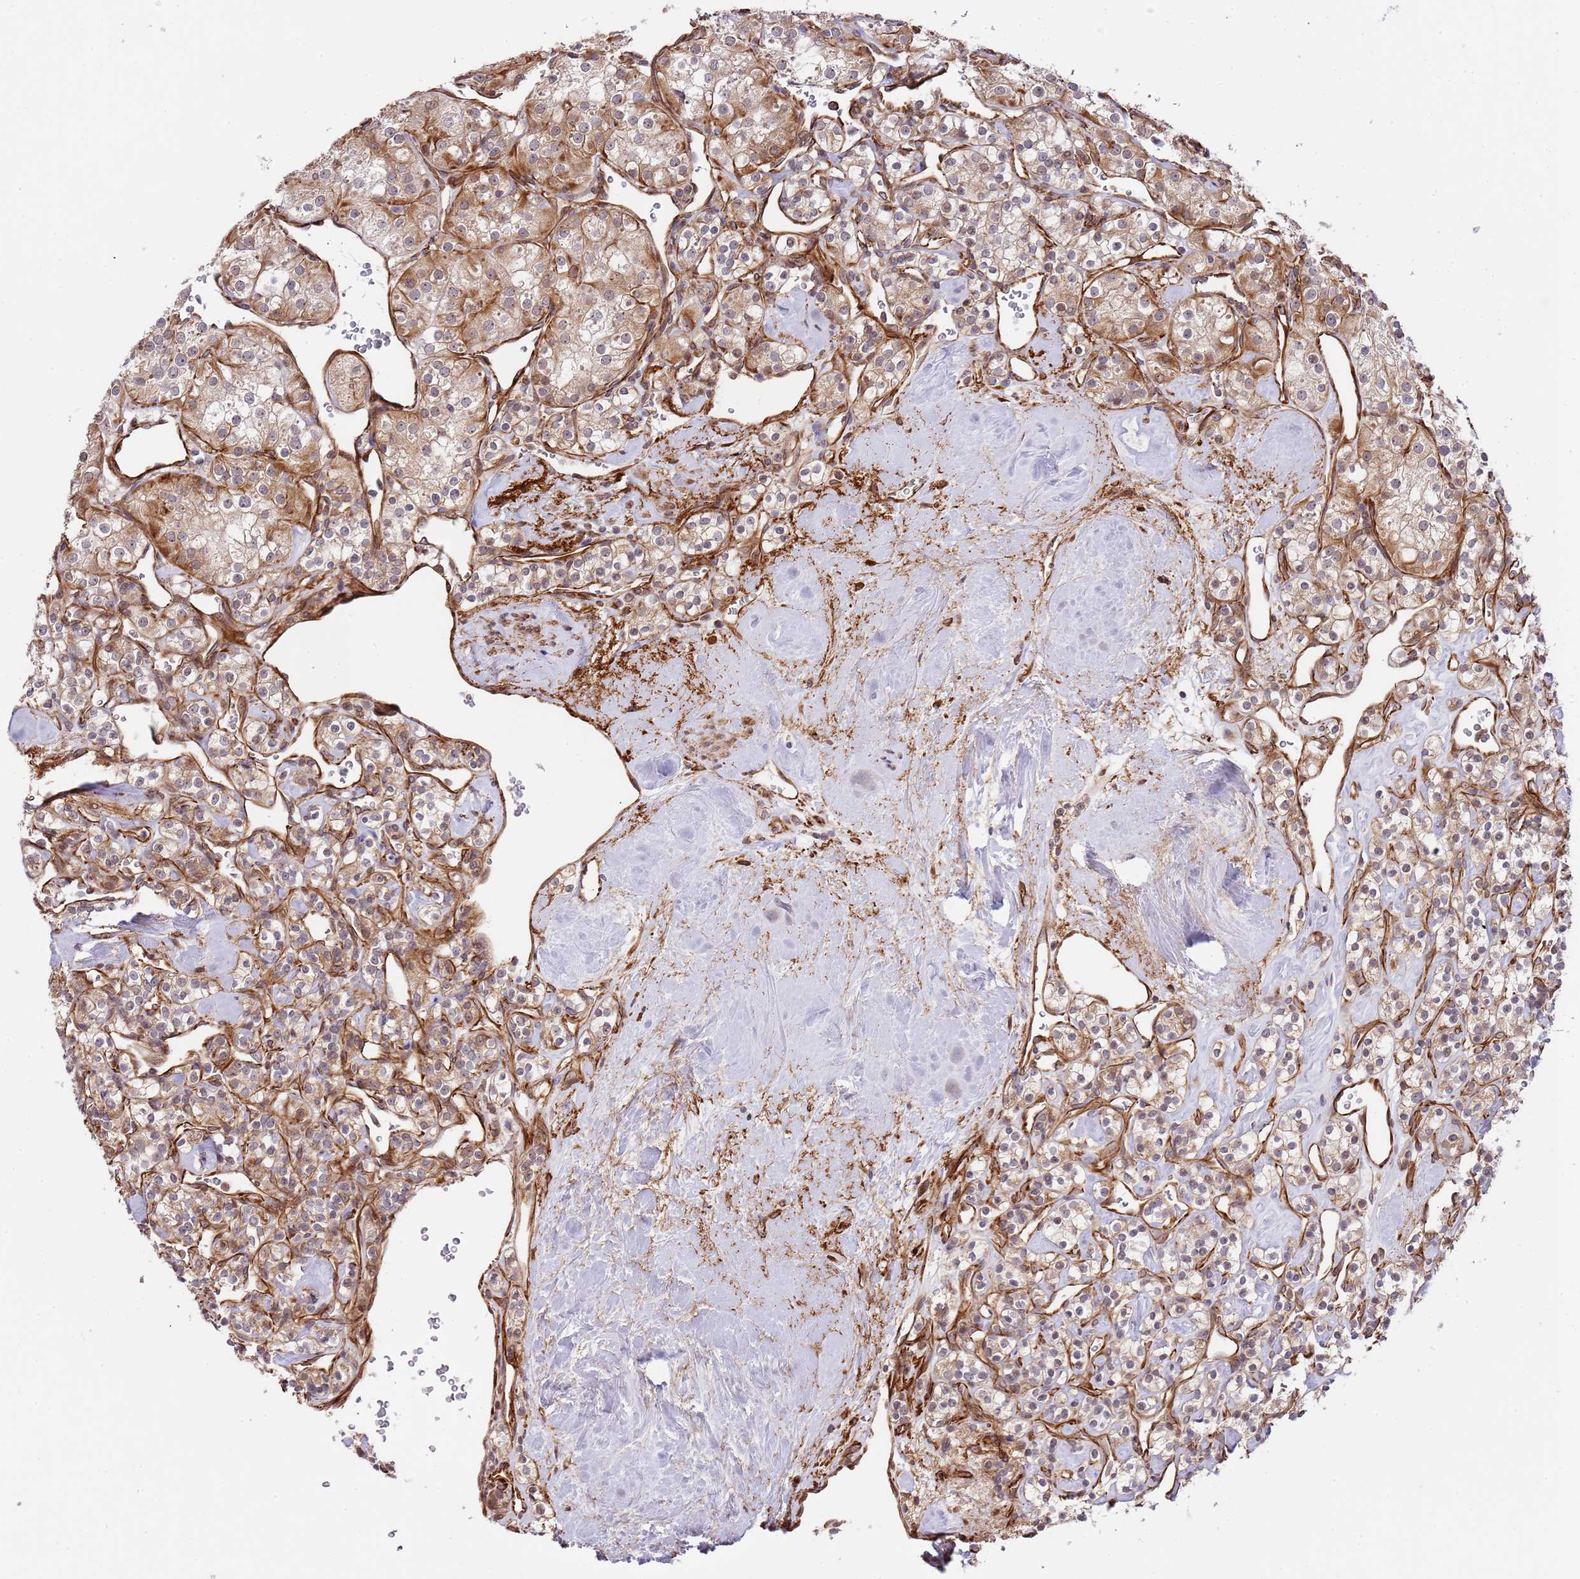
{"staining": {"intensity": "weak", "quantity": ">75%", "location": "cytoplasmic/membranous"}, "tissue": "renal cancer", "cell_type": "Tumor cells", "image_type": "cancer", "snomed": [{"axis": "morphology", "description": "Adenocarcinoma, NOS"}, {"axis": "topography", "description": "Kidney"}], "caption": "This is a histology image of immunohistochemistry staining of renal cancer, which shows weak expression in the cytoplasmic/membranous of tumor cells.", "gene": "NEK3", "patient": {"sex": "male", "age": 77}}